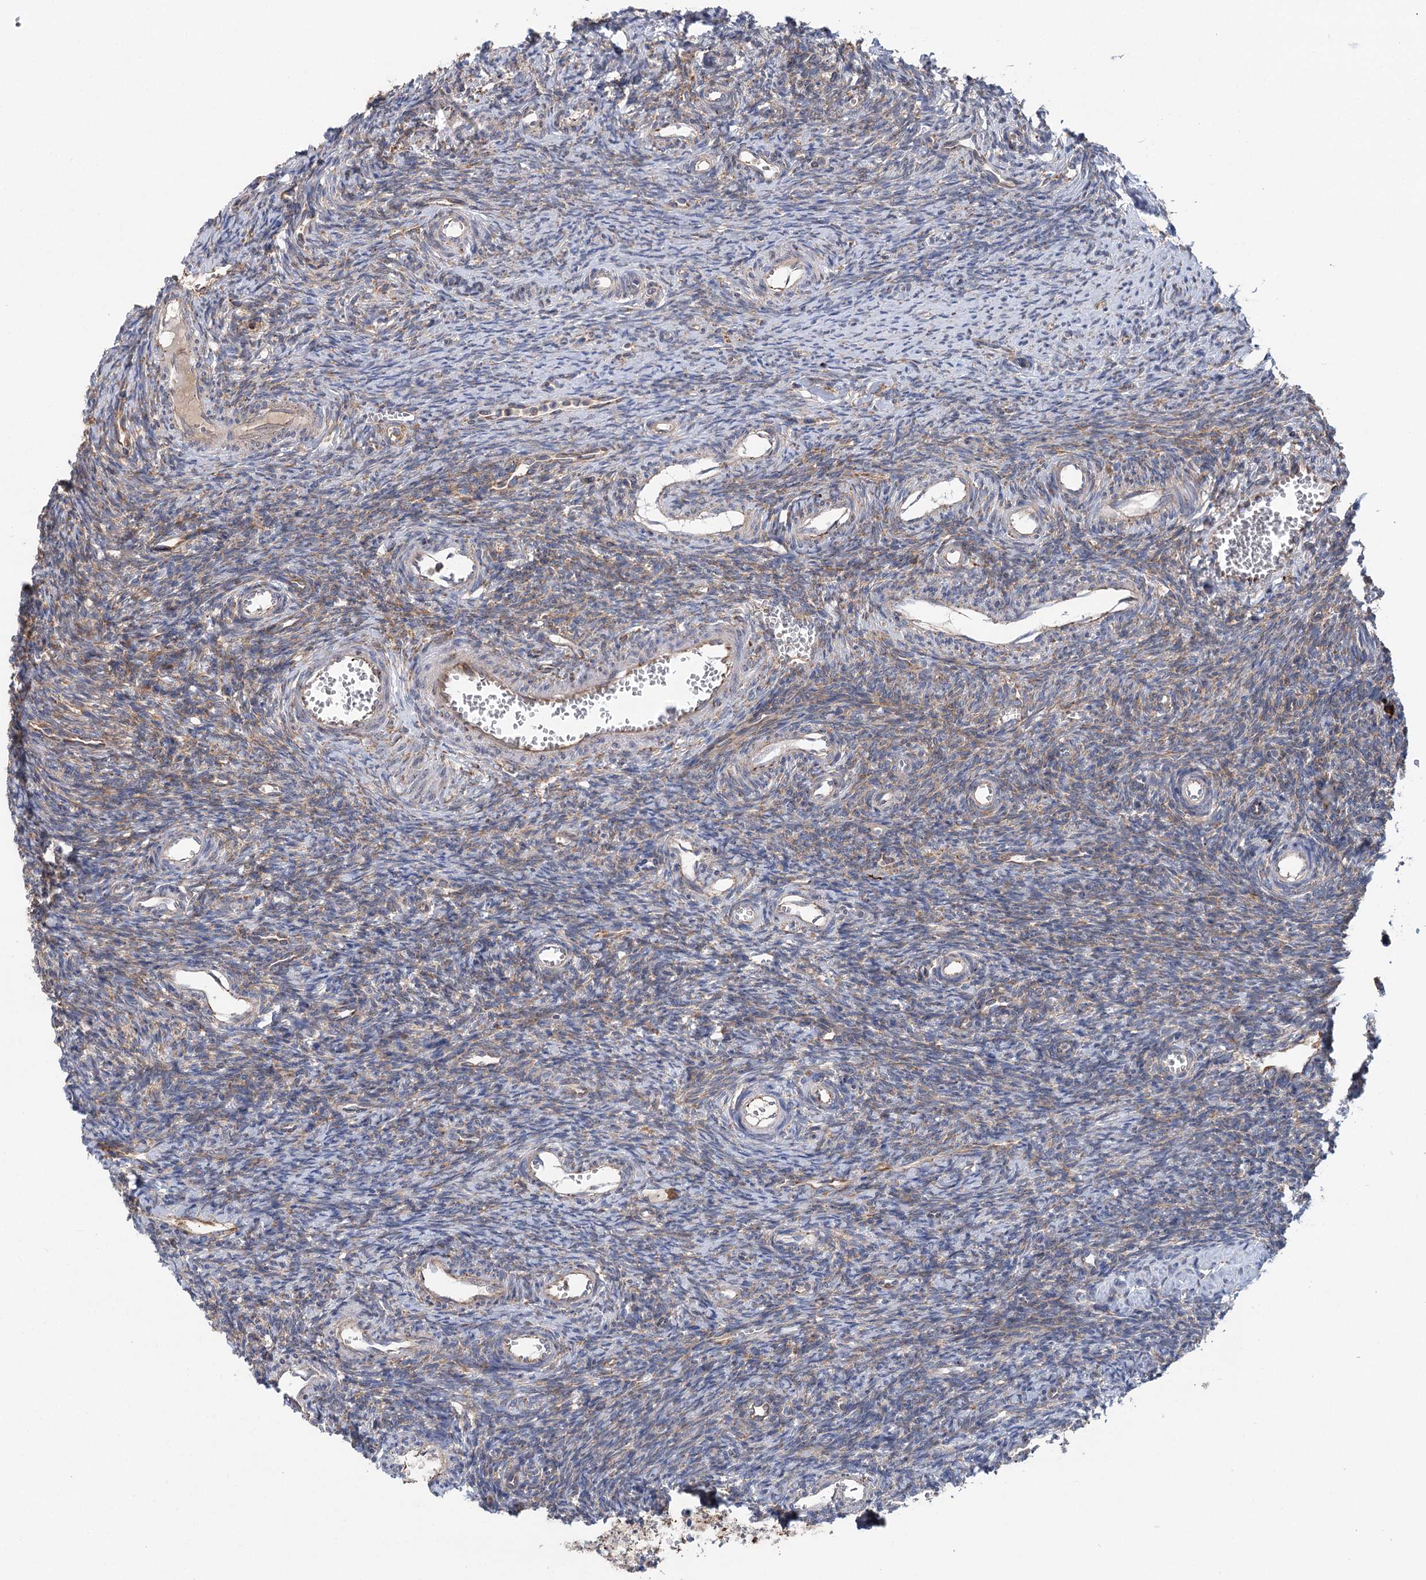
{"staining": {"intensity": "moderate", "quantity": "<25%", "location": "cytoplasmic/membranous"}, "tissue": "ovary", "cell_type": "Ovarian stroma cells", "image_type": "normal", "snomed": [{"axis": "morphology", "description": "Normal tissue, NOS"}, {"axis": "topography", "description": "Ovary"}], "caption": "Ovarian stroma cells demonstrate low levels of moderate cytoplasmic/membranous expression in approximately <25% of cells in benign human ovary. (DAB IHC, brown staining for protein, blue staining for nuclei).", "gene": "METTL24", "patient": {"sex": "female", "age": 39}}